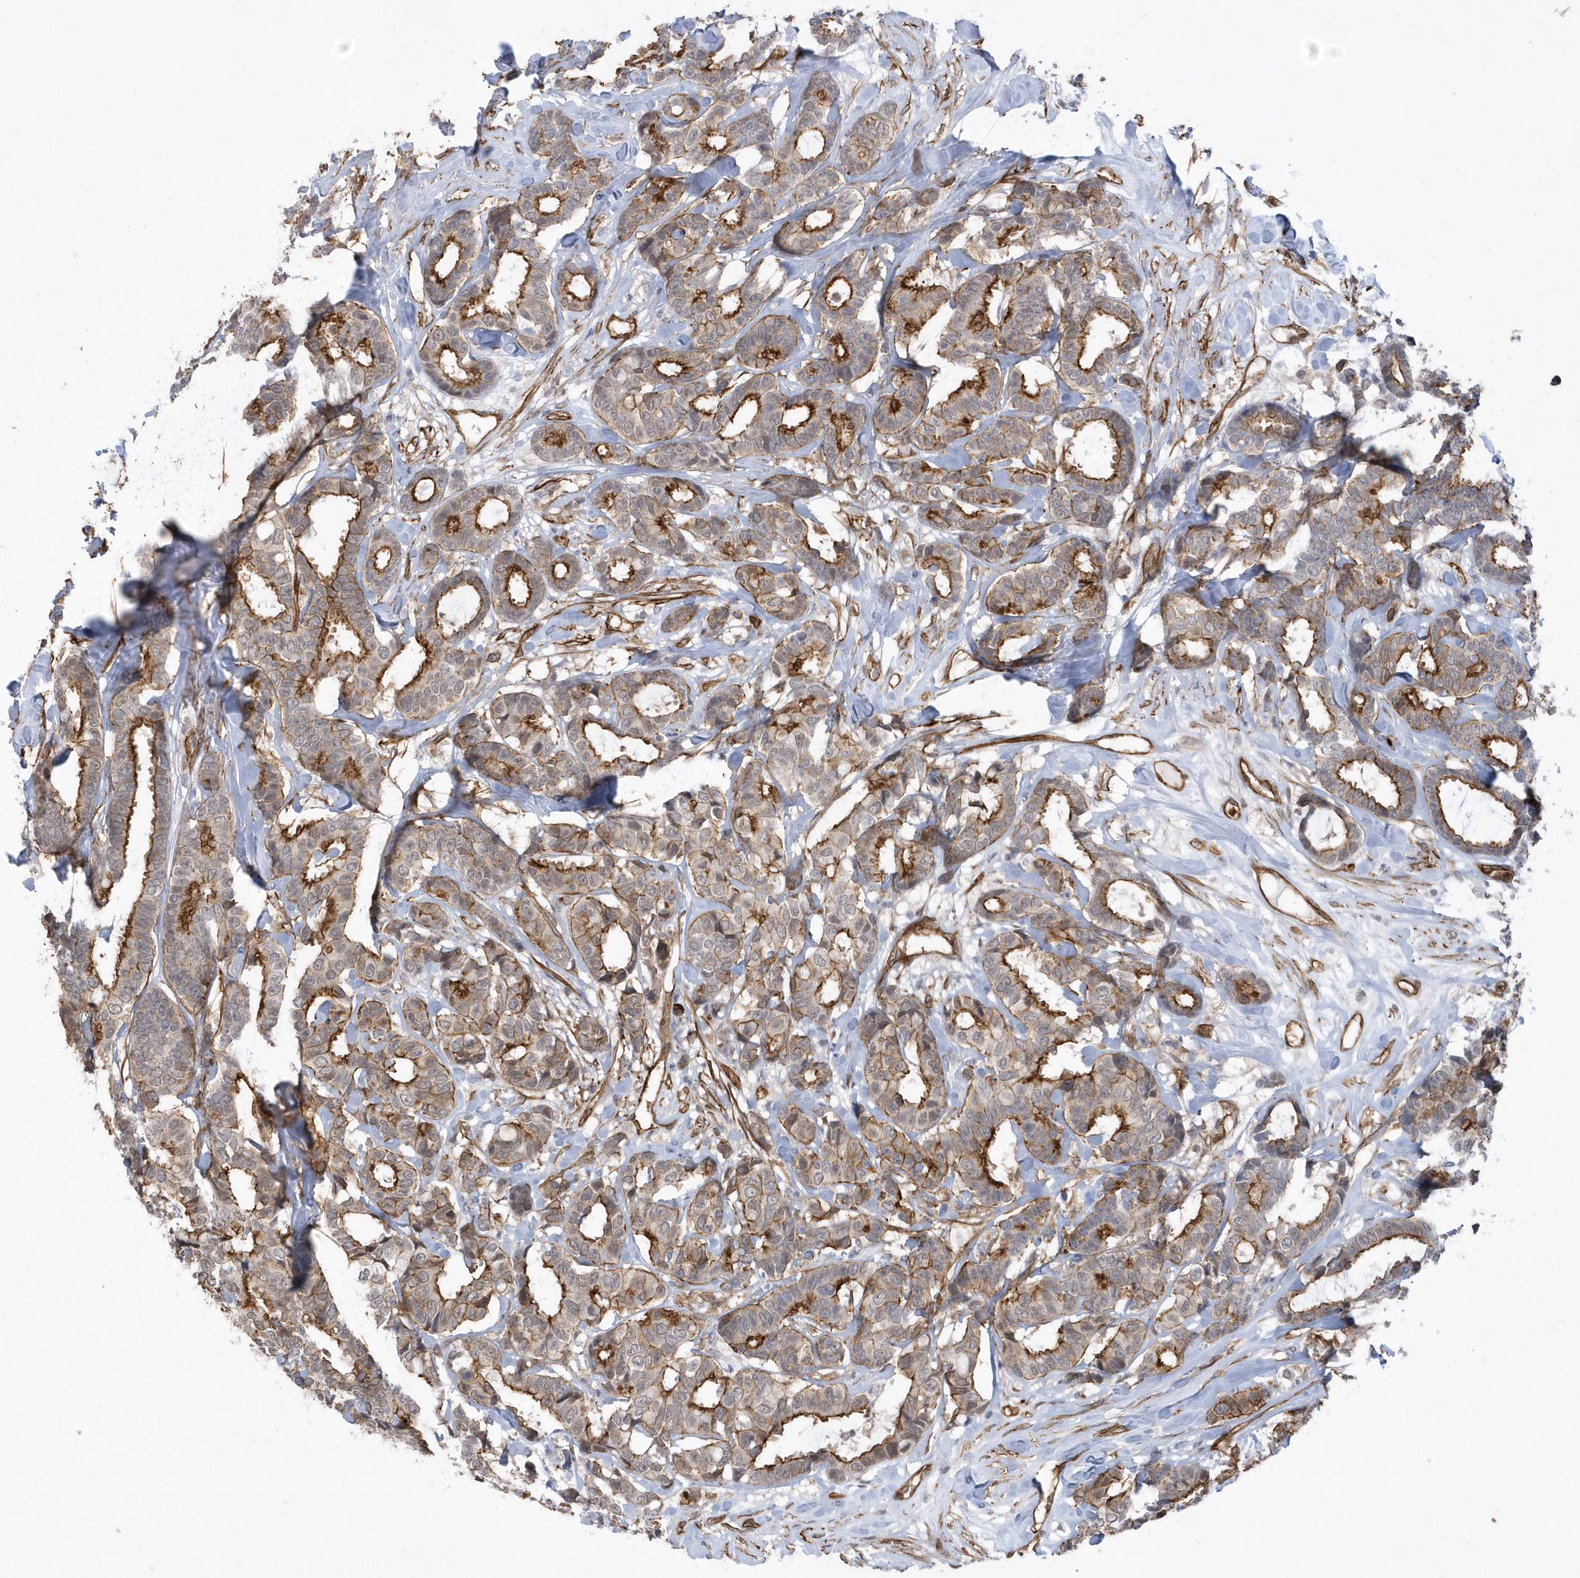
{"staining": {"intensity": "moderate", "quantity": ">75%", "location": "cytoplasmic/membranous"}, "tissue": "breast cancer", "cell_type": "Tumor cells", "image_type": "cancer", "snomed": [{"axis": "morphology", "description": "Duct carcinoma"}, {"axis": "topography", "description": "Breast"}], "caption": "Immunohistochemical staining of human breast cancer shows moderate cytoplasmic/membranous protein expression in approximately >75% of tumor cells.", "gene": "RAI14", "patient": {"sex": "female", "age": 87}}